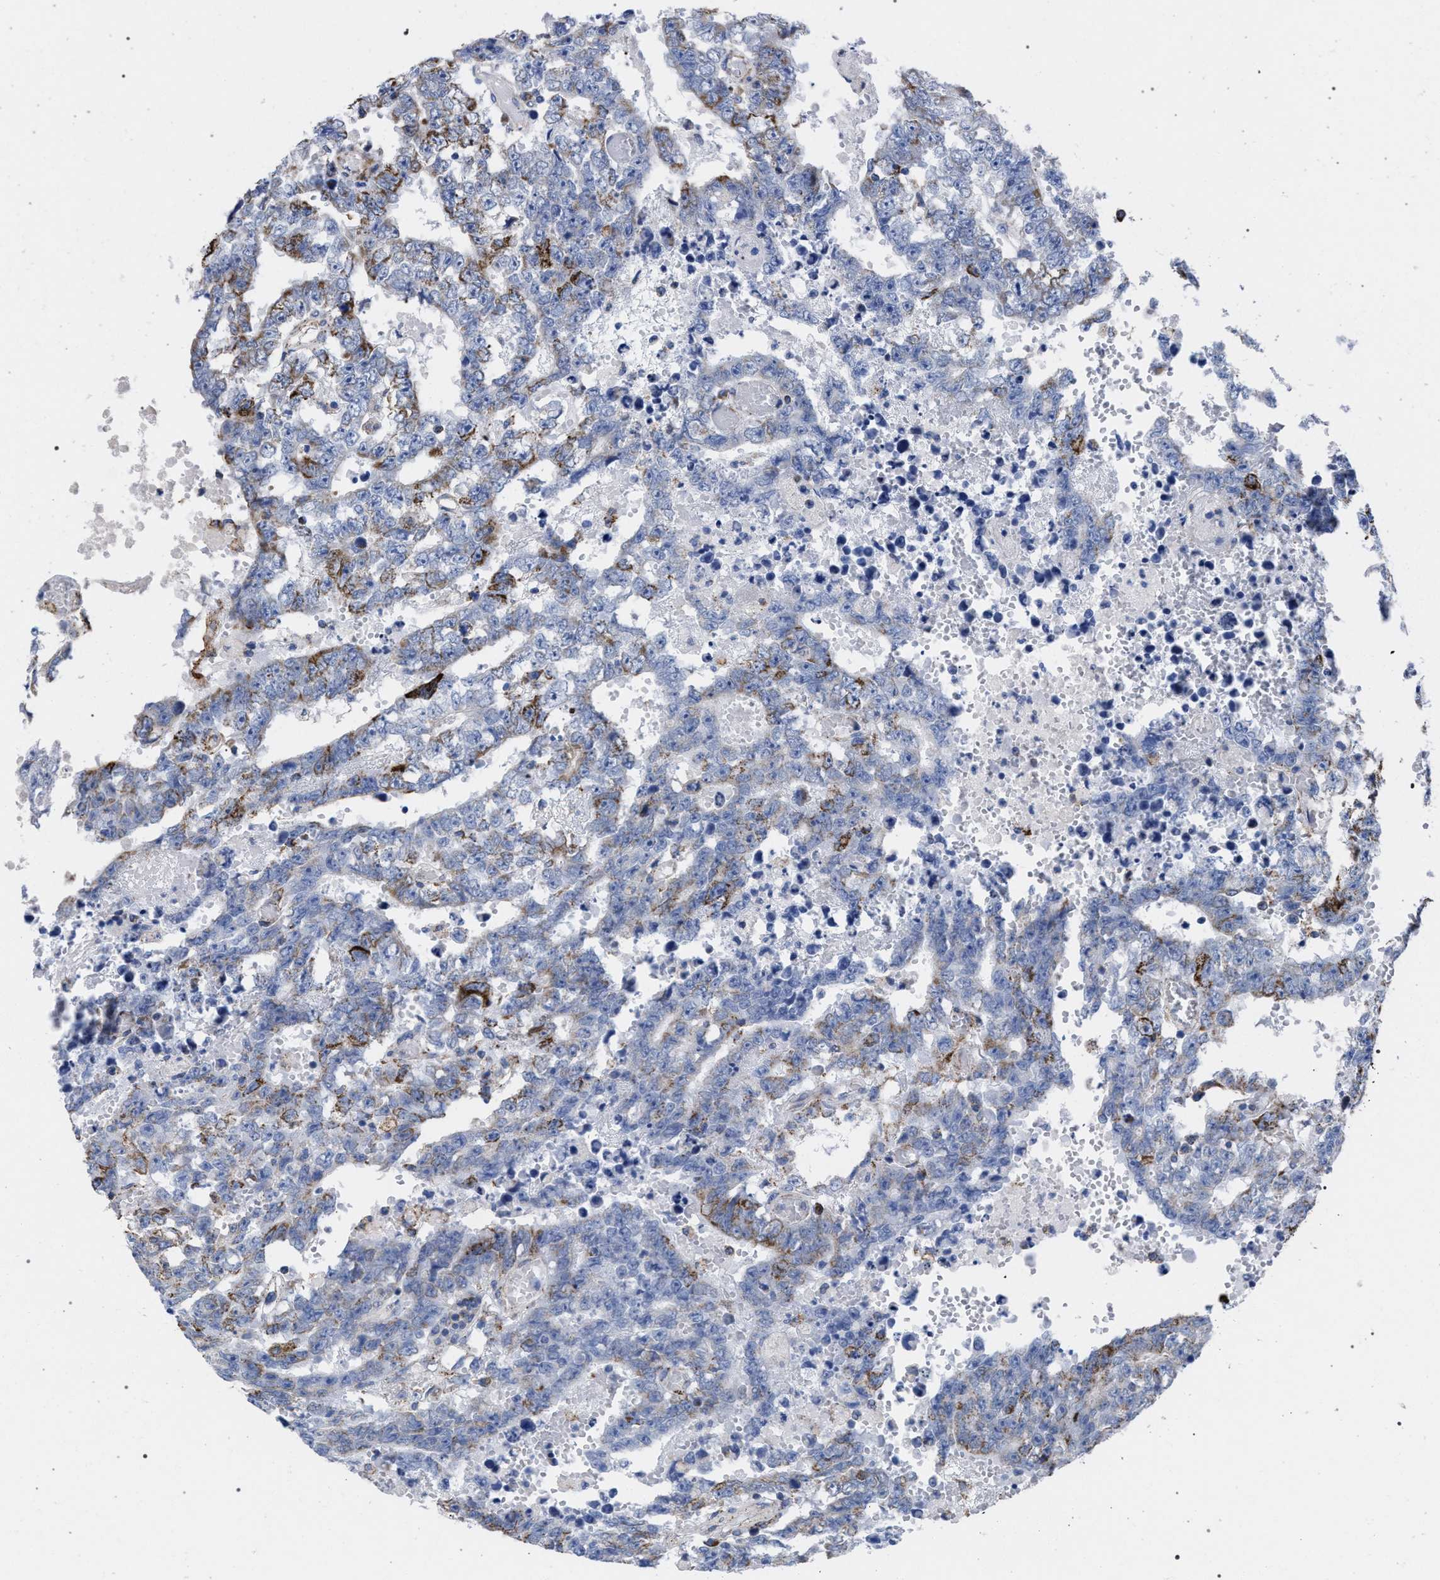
{"staining": {"intensity": "moderate", "quantity": "<25%", "location": "cytoplasmic/membranous"}, "tissue": "testis cancer", "cell_type": "Tumor cells", "image_type": "cancer", "snomed": [{"axis": "morphology", "description": "Carcinoma, Embryonal, NOS"}, {"axis": "topography", "description": "Testis"}], "caption": "Testis embryonal carcinoma stained with immunohistochemistry (IHC) displays moderate cytoplasmic/membranous positivity in about <25% of tumor cells.", "gene": "ACADS", "patient": {"sex": "male", "age": 25}}